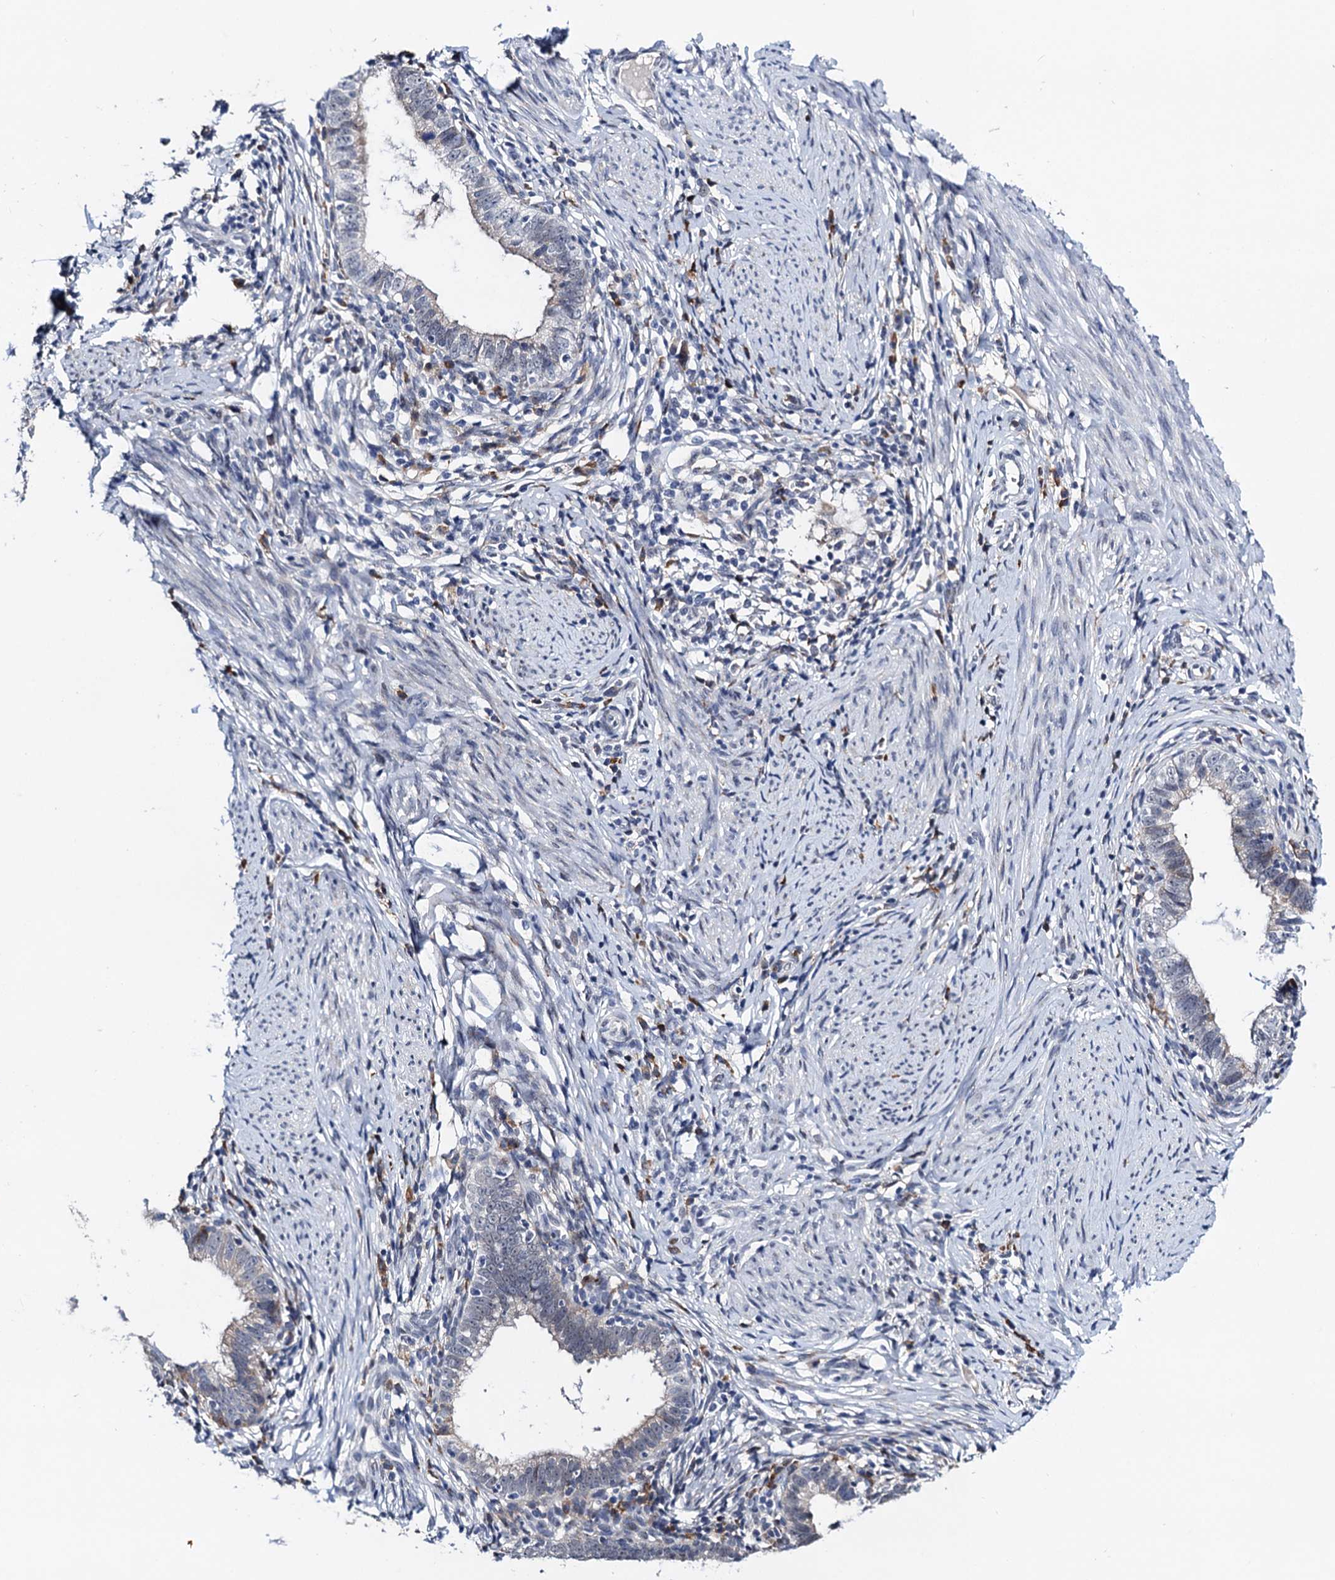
{"staining": {"intensity": "negative", "quantity": "none", "location": "none"}, "tissue": "cervical cancer", "cell_type": "Tumor cells", "image_type": "cancer", "snomed": [{"axis": "morphology", "description": "Adenocarcinoma, NOS"}, {"axis": "topography", "description": "Cervix"}], "caption": "Immunohistochemical staining of cervical adenocarcinoma displays no significant positivity in tumor cells.", "gene": "SLC7A10", "patient": {"sex": "female", "age": 36}}